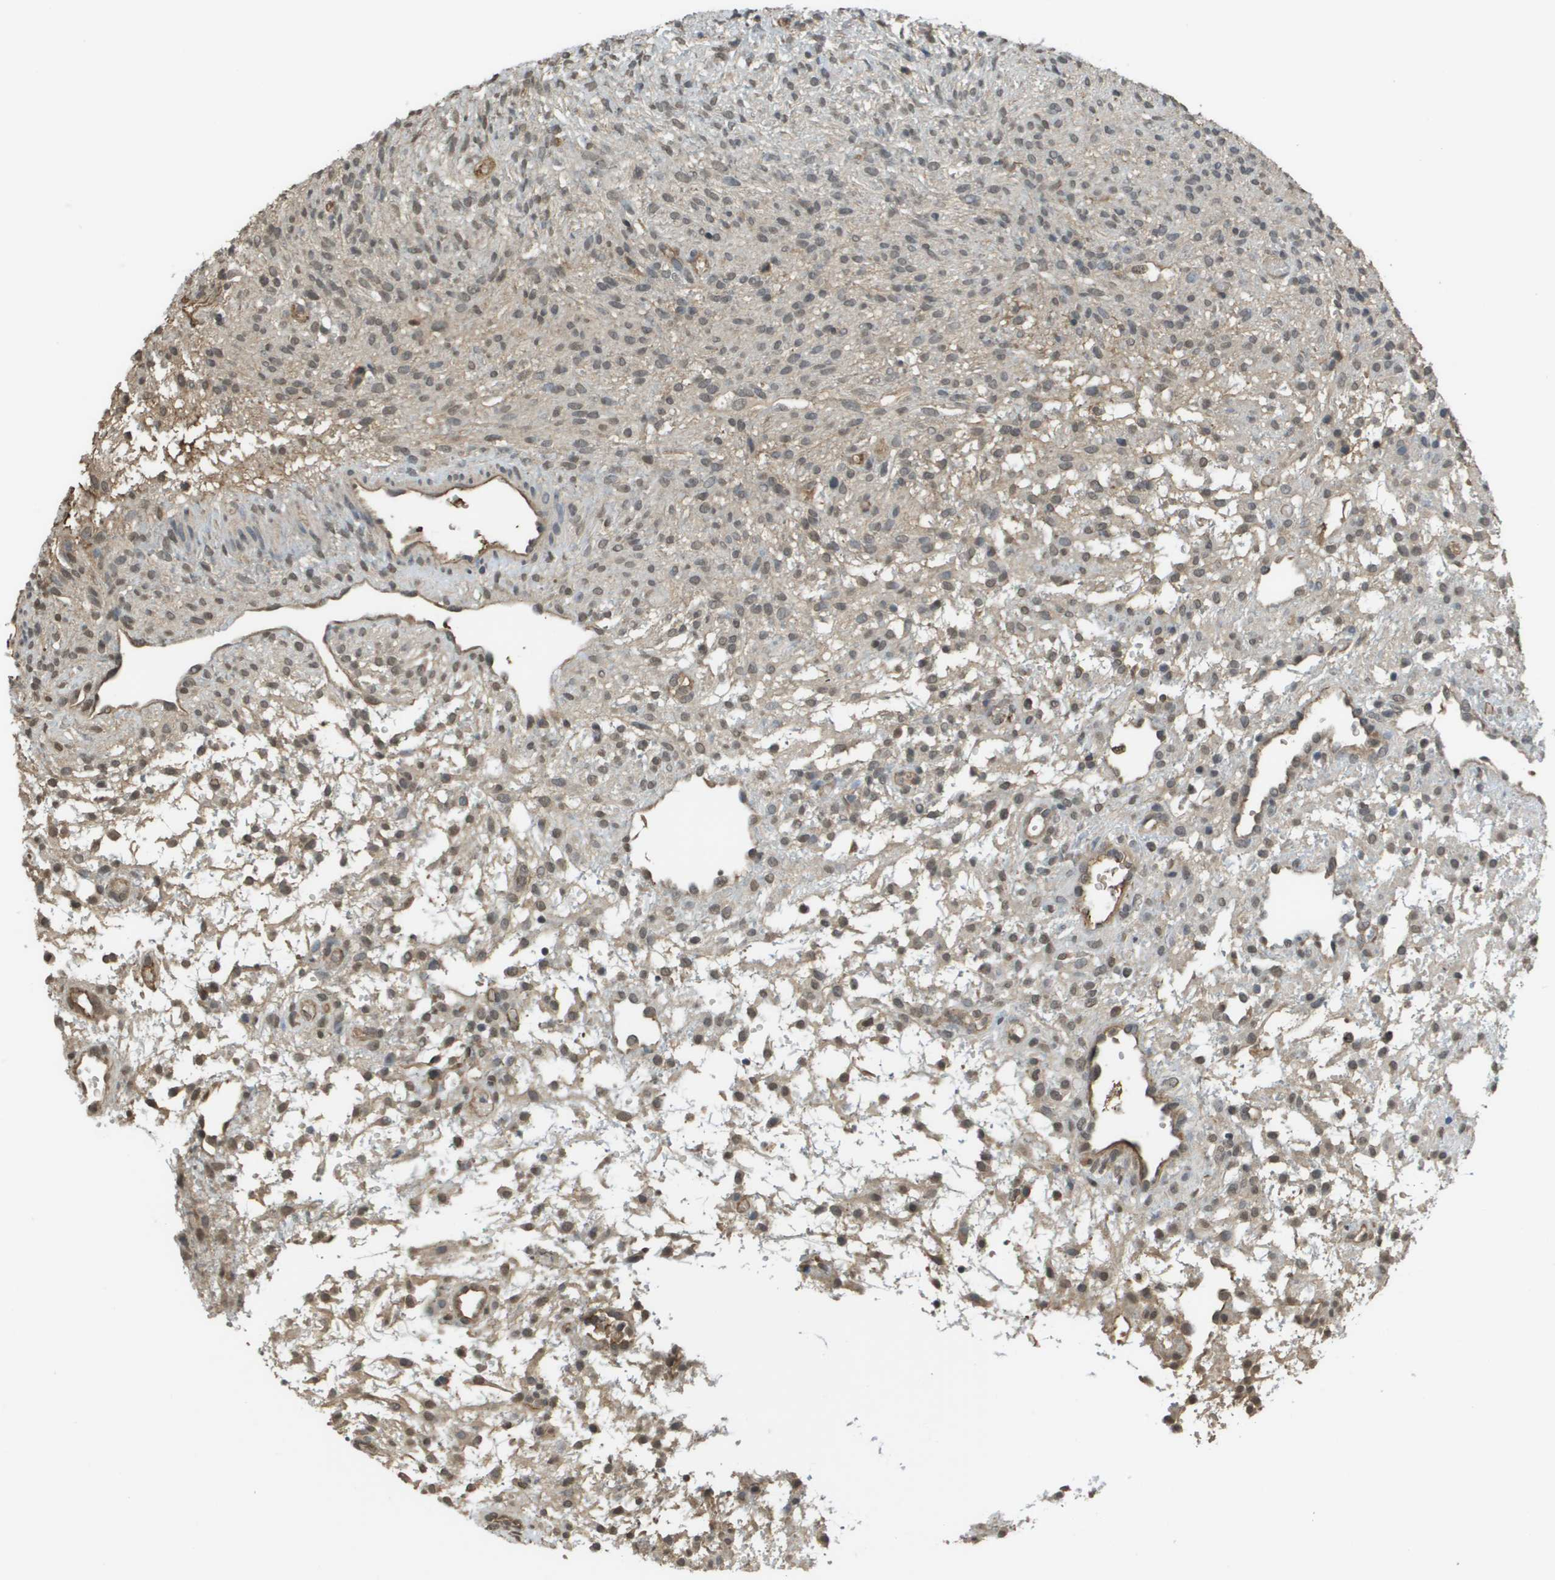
{"staining": {"intensity": "weak", "quantity": "25%-75%", "location": "cytoplasmic/membranous,nuclear"}, "tissue": "ovary", "cell_type": "Ovarian stroma cells", "image_type": "normal", "snomed": [{"axis": "morphology", "description": "Normal tissue, NOS"}, {"axis": "morphology", "description": "Cyst, NOS"}, {"axis": "topography", "description": "Ovary"}], "caption": "Protein expression analysis of benign human ovary reveals weak cytoplasmic/membranous,nuclear positivity in about 25%-75% of ovarian stroma cells. (DAB (3,3'-diaminobenzidine) IHC with brightfield microscopy, high magnification).", "gene": "NDRG2", "patient": {"sex": "female", "age": 18}}